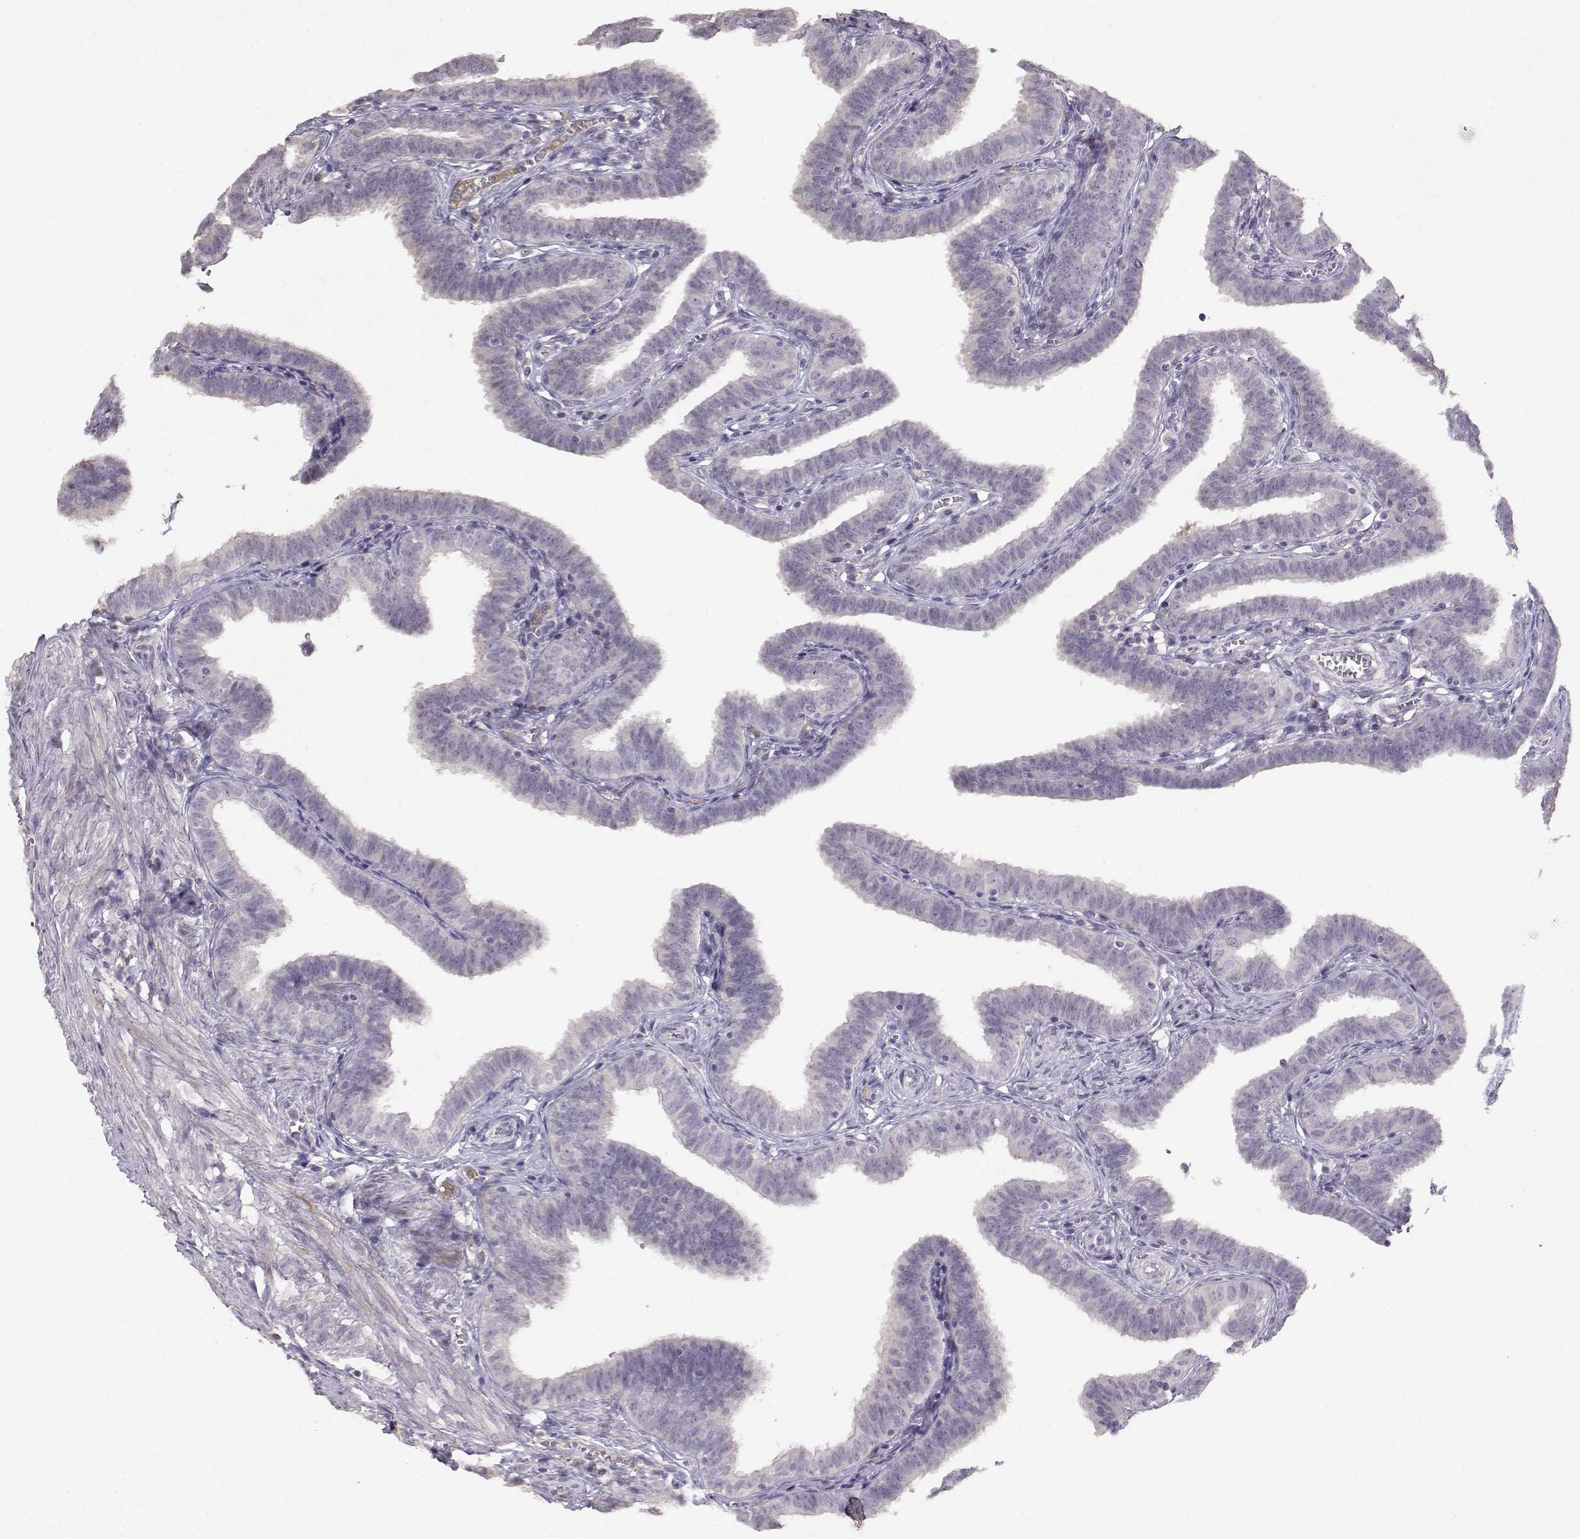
{"staining": {"intensity": "negative", "quantity": "none", "location": "none"}, "tissue": "fallopian tube", "cell_type": "Glandular cells", "image_type": "normal", "snomed": [{"axis": "morphology", "description": "Normal tissue, NOS"}, {"axis": "topography", "description": "Fallopian tube"}], "caption": "High power microscopy photomicrograph of an immunohistochemistry image of unremarkable fallopian tube, revealing no significant expression in glandular cells.", "gene": "TACR1", "patient": {"sex": "female", "age": 25}}